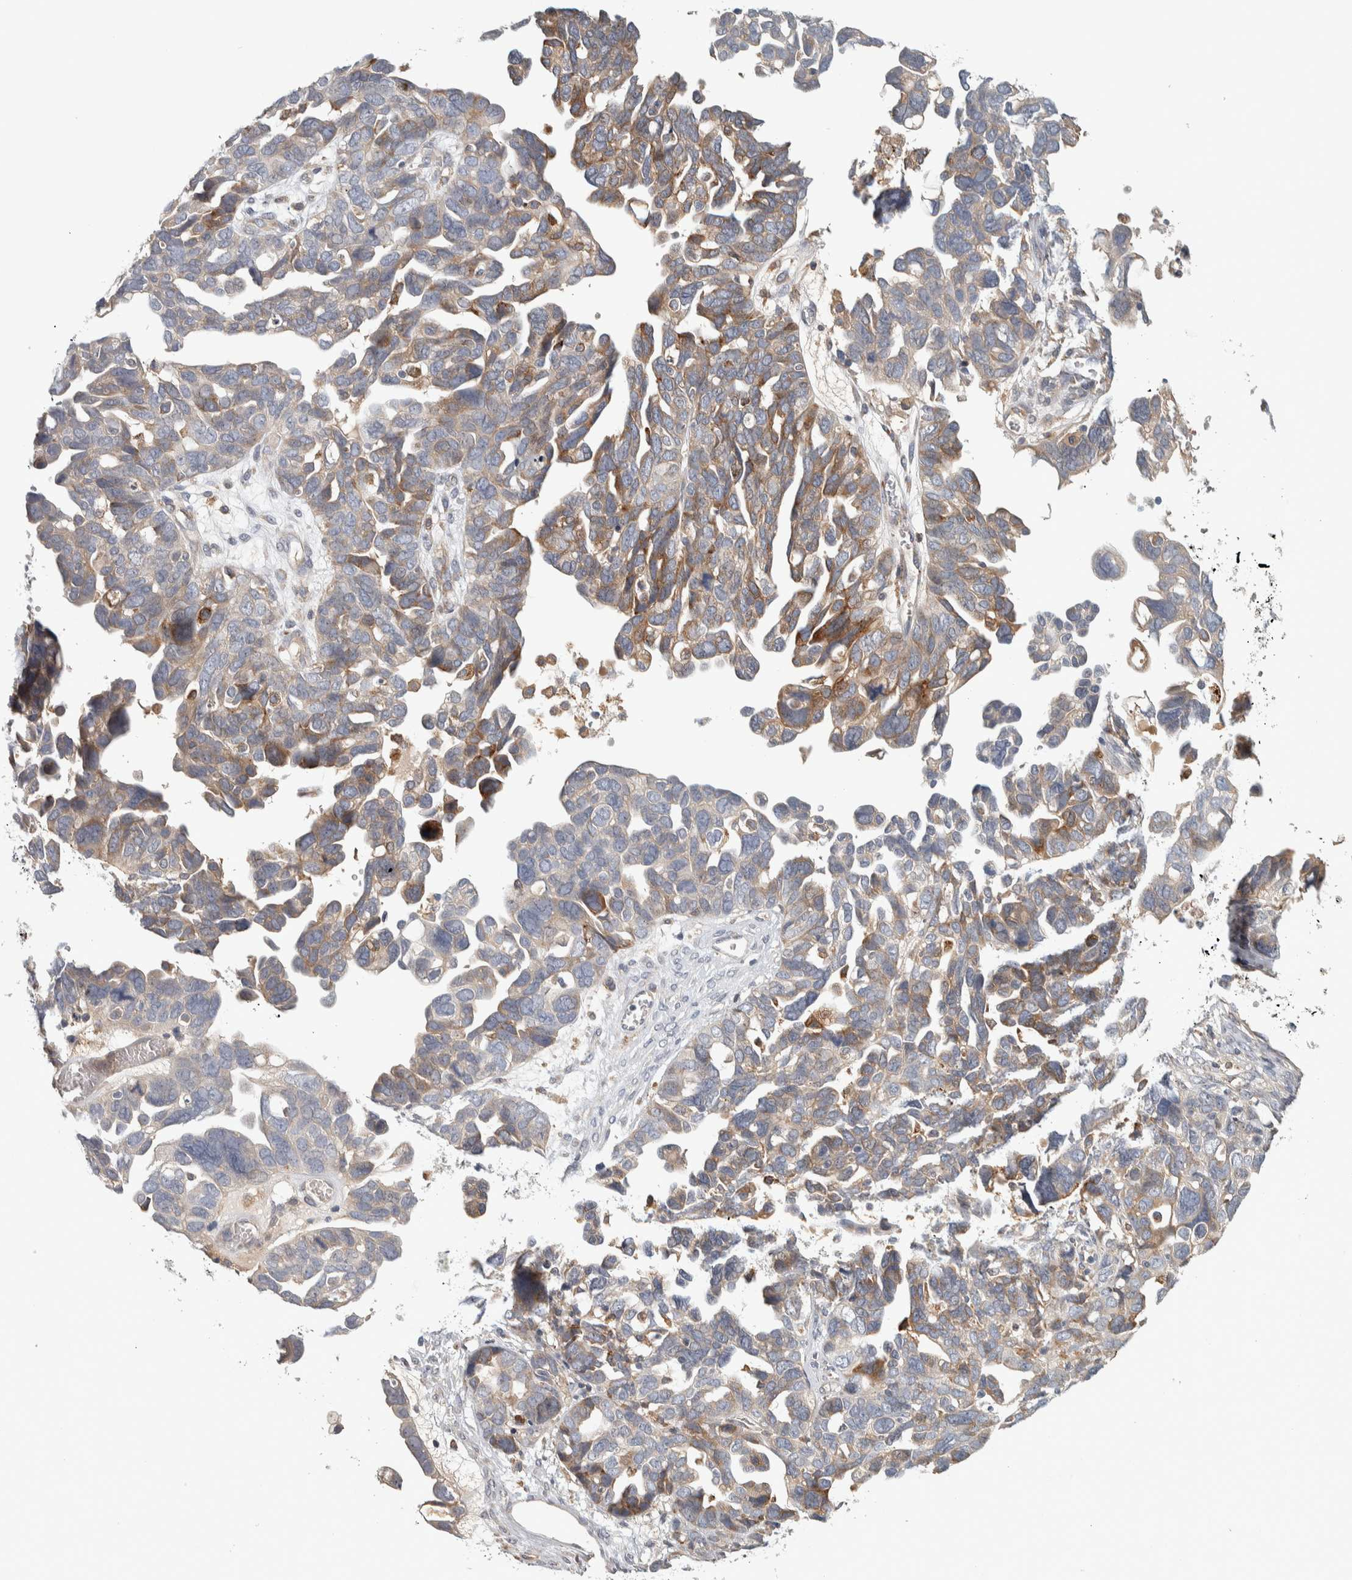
{"staining": {"intensity": "weak", "quantity": "25%-75%", "location": "cytoplasmic/membranous"}, "tissue": "ovarian cancer", "cell_type": "Tumor cells", "image_type": "cancer", "snomed": [{"axis": "morphology", "description": "Cystadenocarcinoma, mucinous, NOS"}, {"axis": "topography", "description": "Ovary"}], "caption": "Immunohistochemical staining of ovarian cancer shows low levels of weak cytoplasmic/membranous staining in about 25%-75% of tumor cells. (DAB (3,3'-diaminobenzidine) = brown stain, brightfield microscopy at high magnification).", "gene": "ADPRM", "patient": {"sex": "female", "age": 61}}